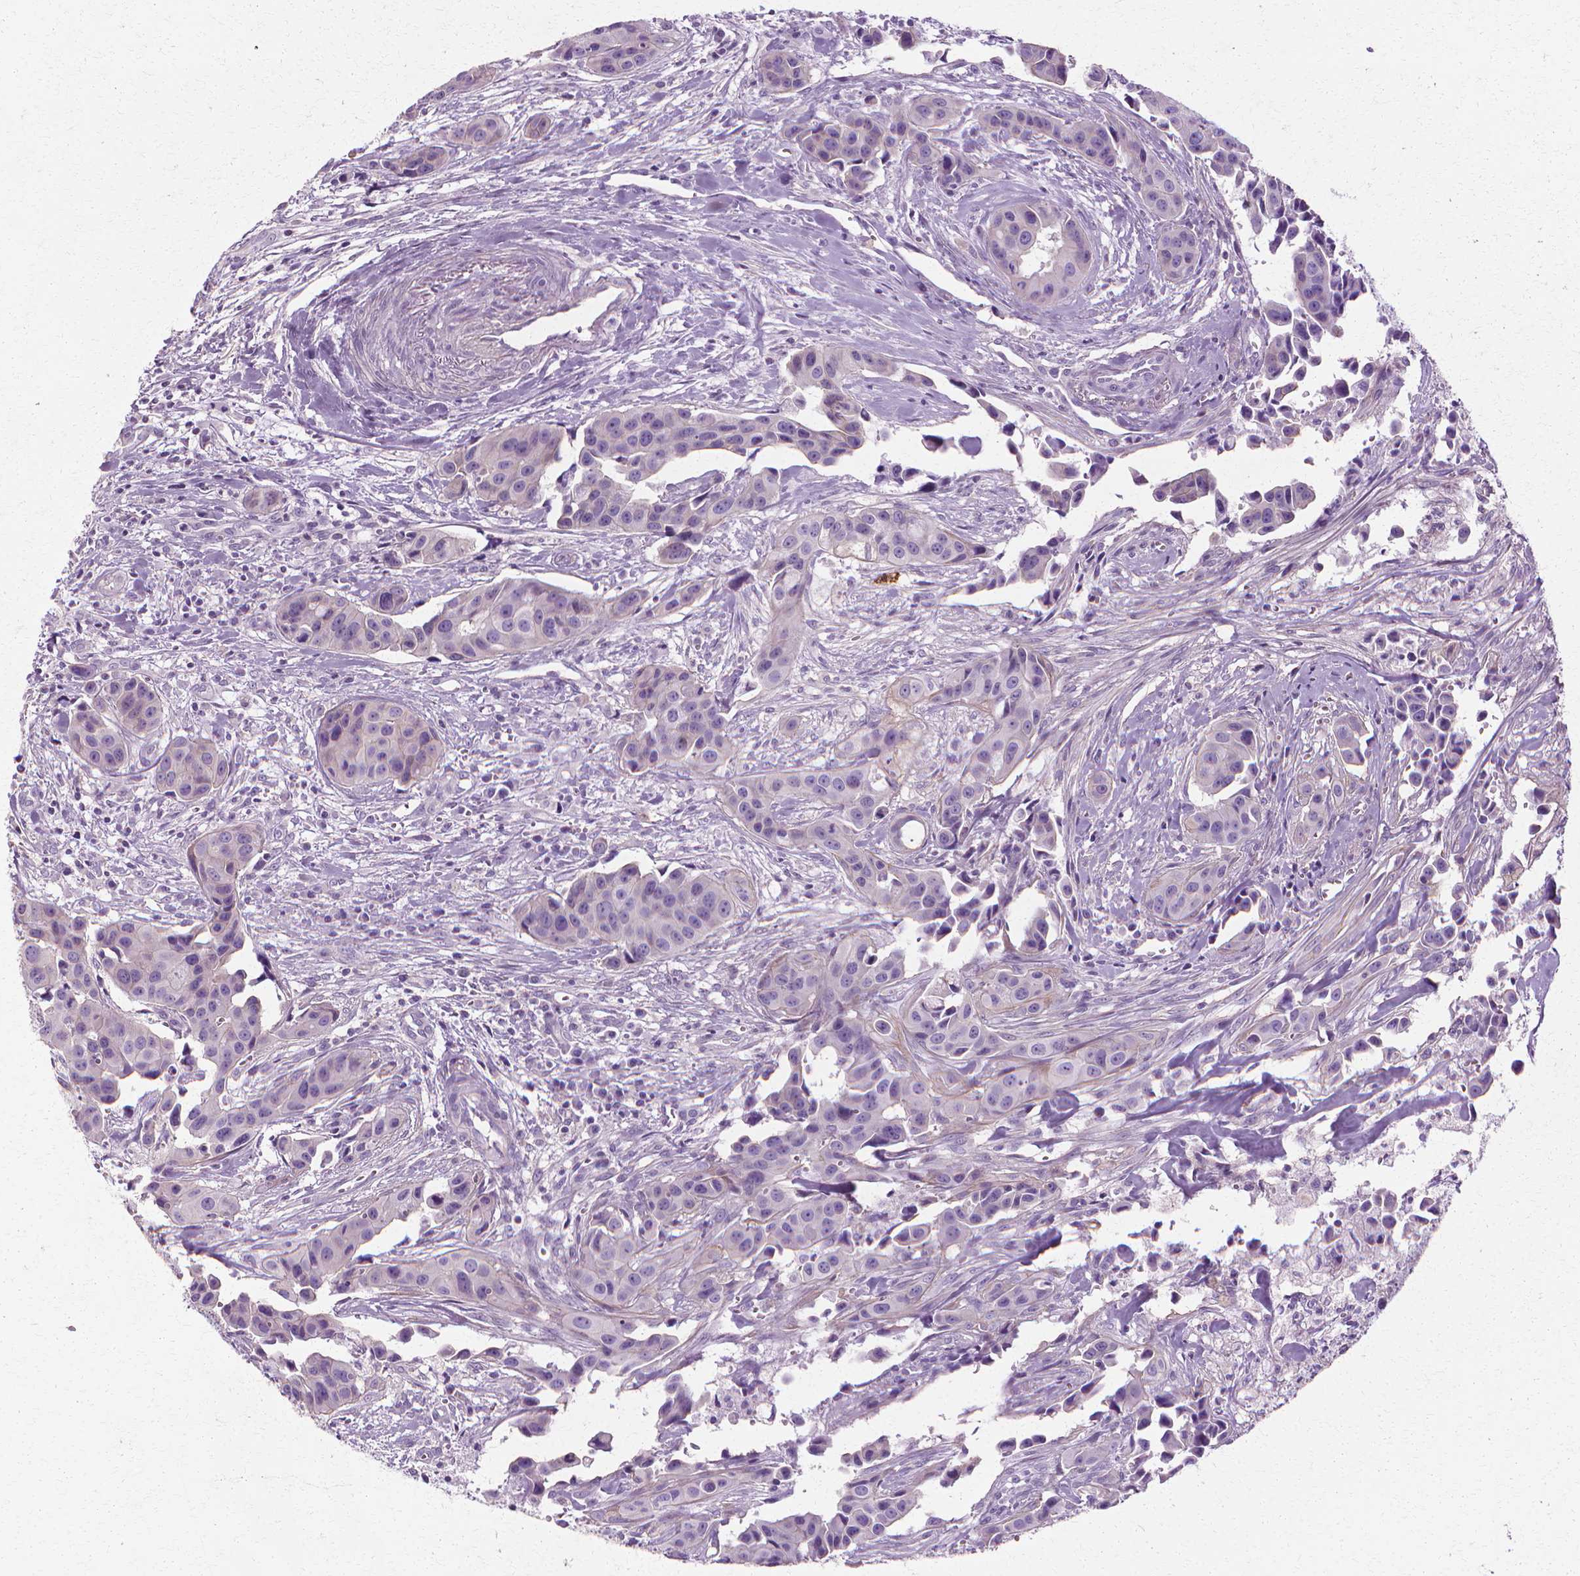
{"staining": {"intensity": "negative", "quantity": "none", "location": "none"}, "tissue": "head and neck cancer", "cell_type": "Tumor cells", "image_type": "cancer", "snomed": [{"axis": "morphology", "description": "Adenocarcinoma, NOS"}, {"axis": "topography", "description": "Head-Neck"}], "caption": "Protein analysis of head and neck cancer reveals no significant positivity in tumor cells. Nuclei are stained in blue.", "gene": "CFAP157", "patient": {"sex": "male", "age": 76}}